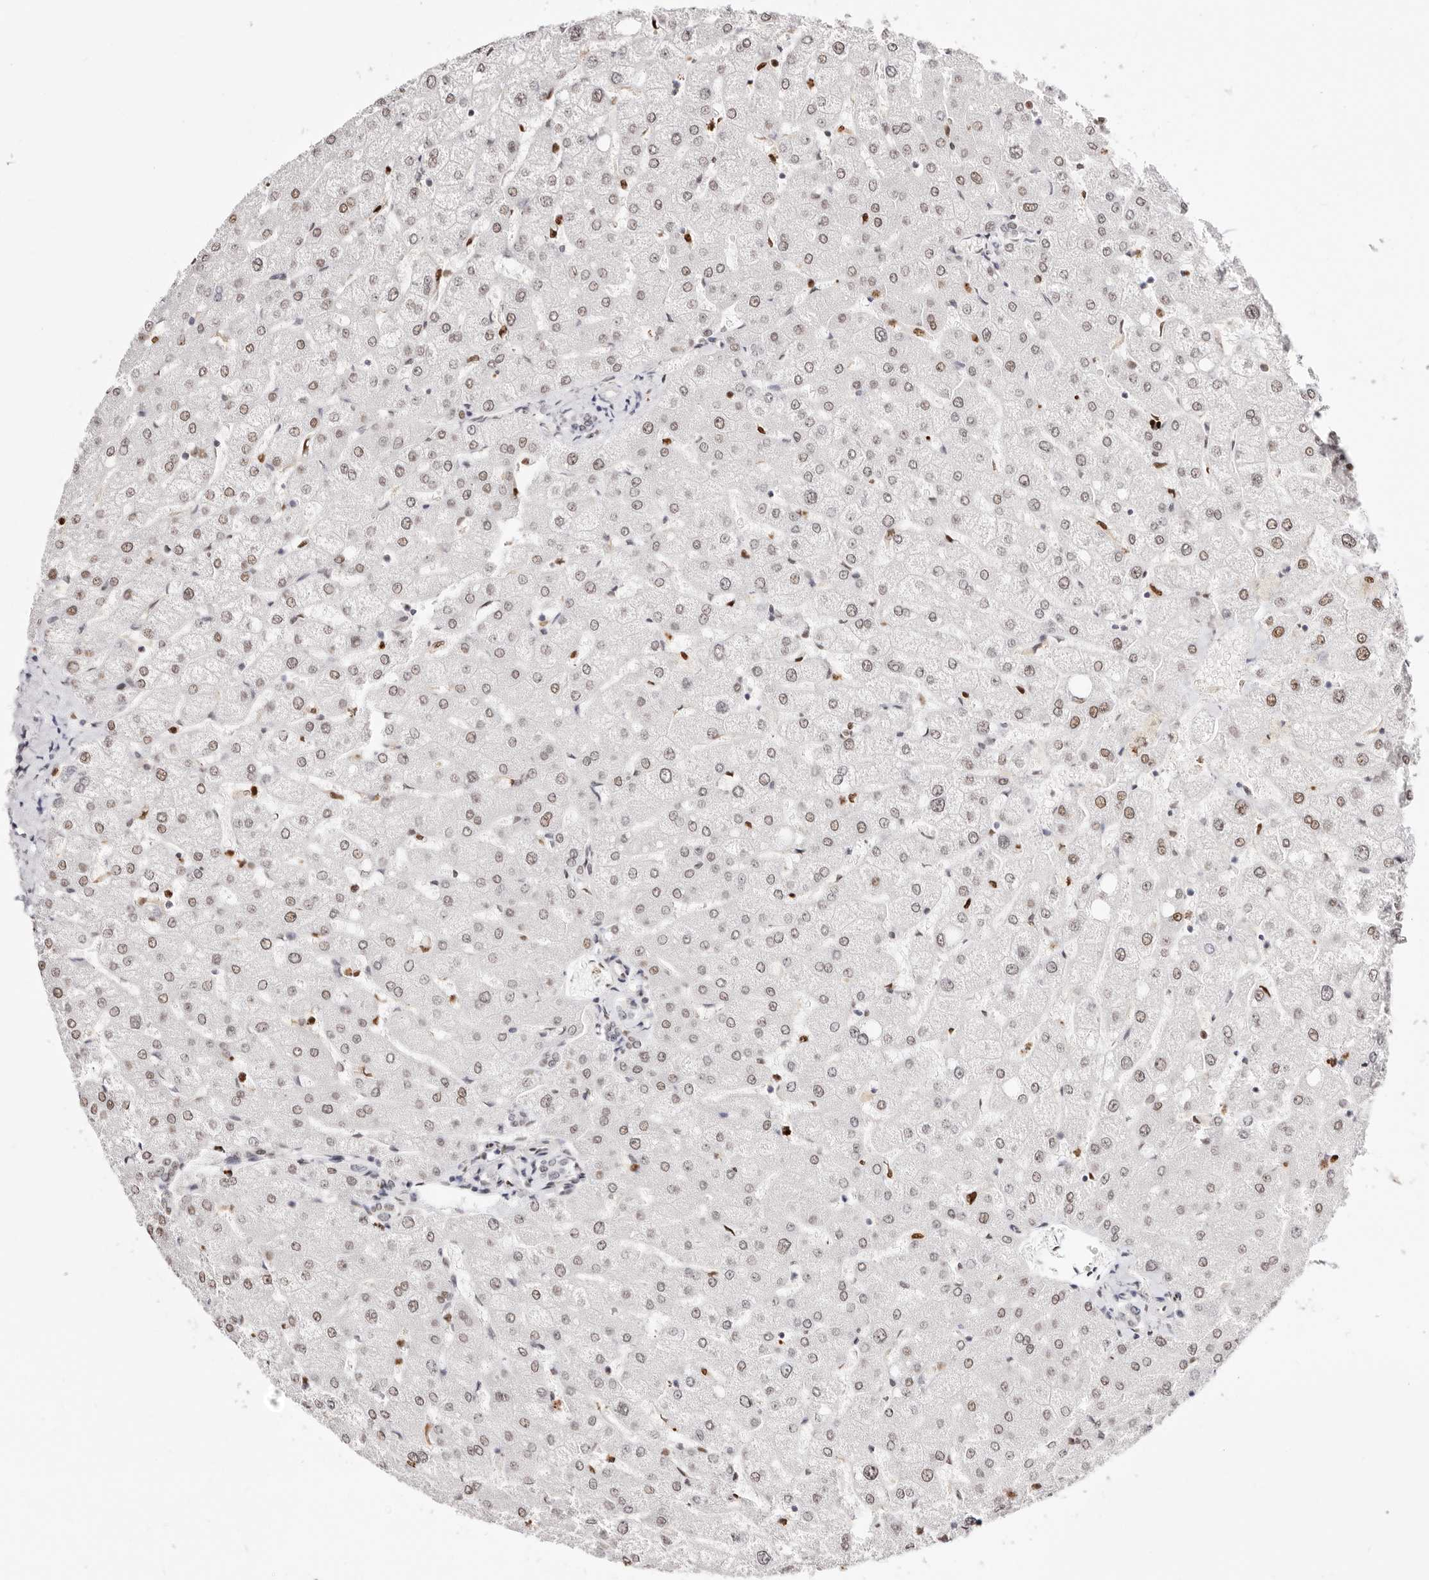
{"staining": {"intensity": "weak", "quantity": "25%-75%", "location": "nuclear"}, "tissue": "liver", "cell_type": "Cholangiocytes", "image_type": "normal", "snomed": [{"axis": "morphology", "description": "Normal tissue, NOS"}, {"axis": "topography", "description": "Liver"}], "caption": "Cholangiocytes show low levels of weak nuclear staining in approximately 25%-75% of cells in normal human liver.", "gene": "TKT", "patient": {"sex": "female", "age": 54}}